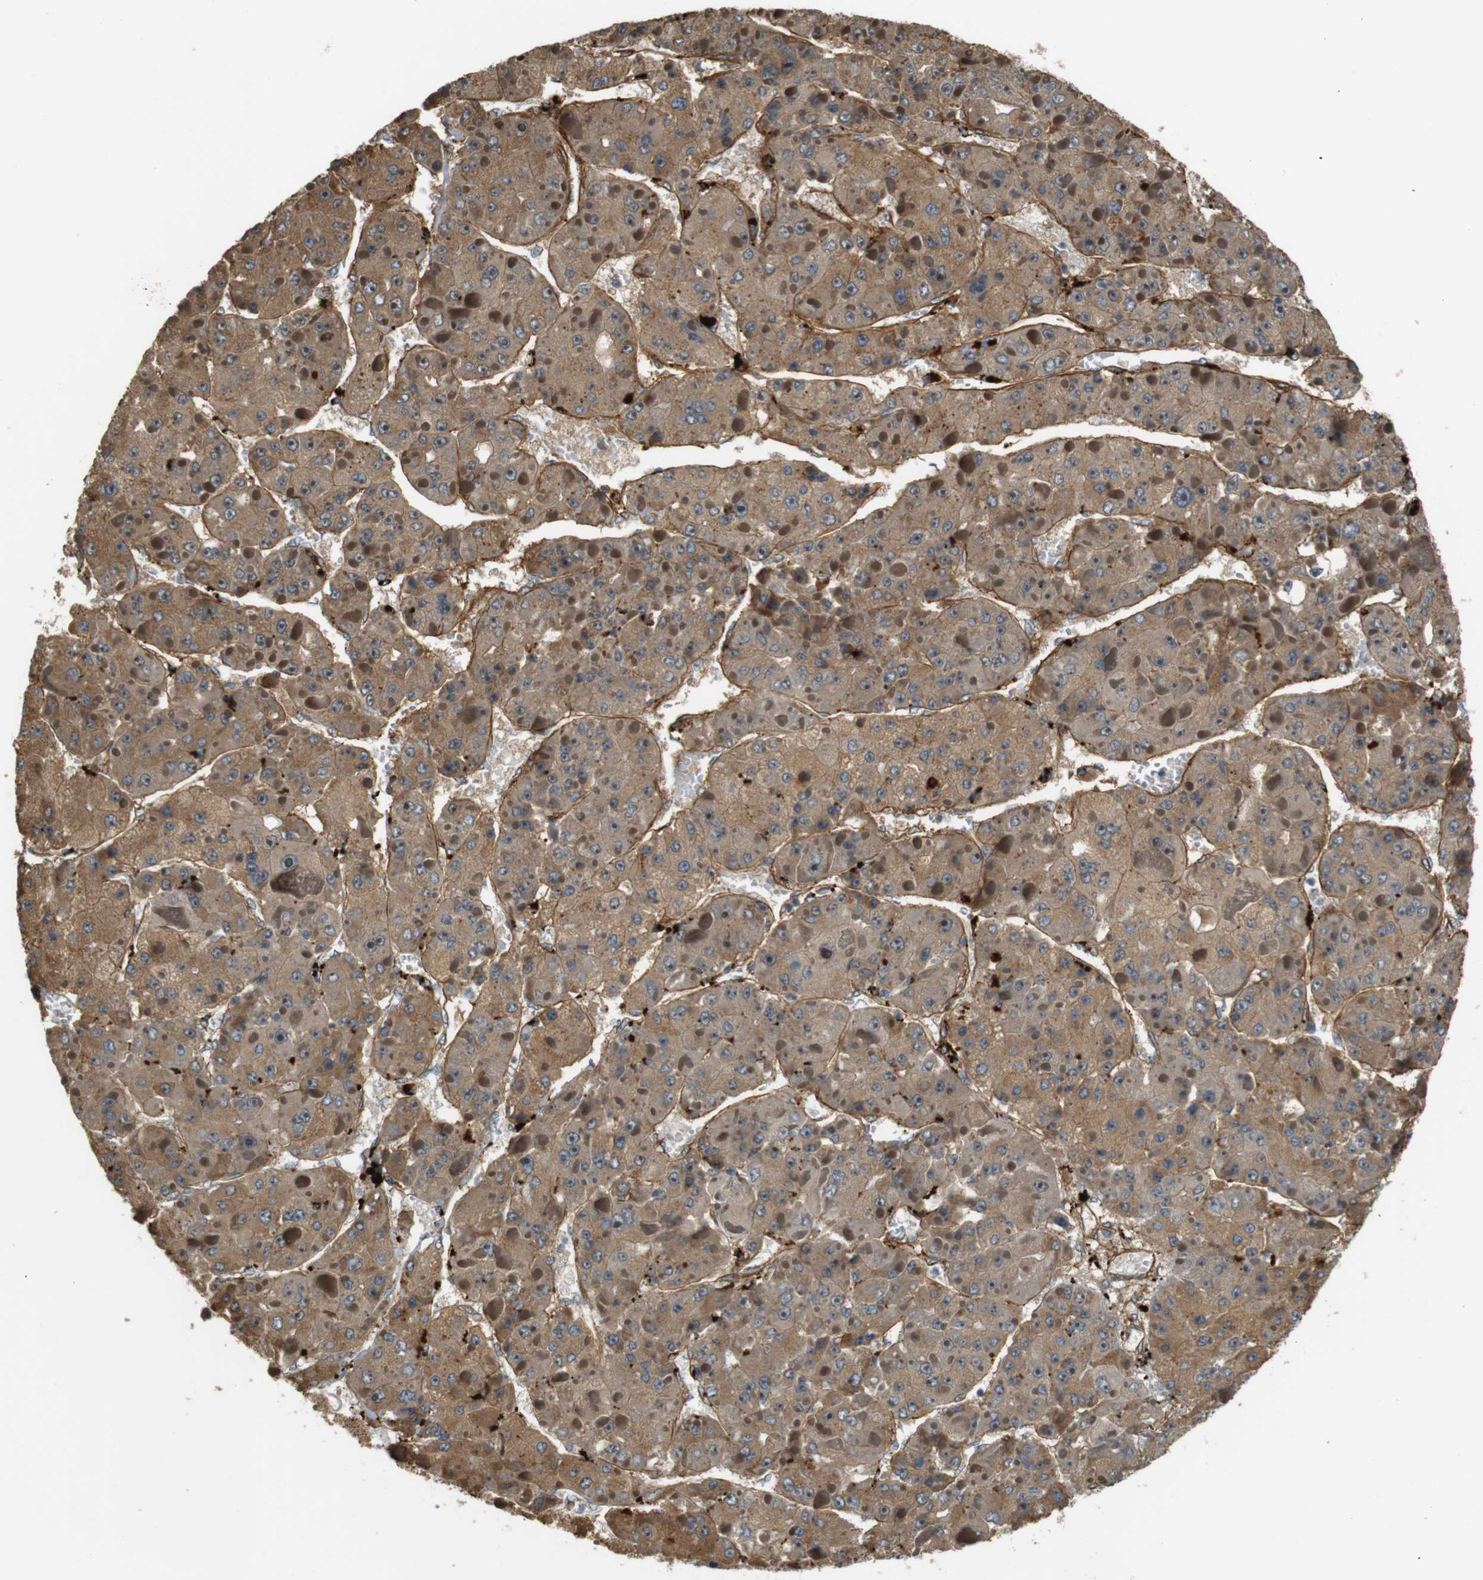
{"staining": {"intensity": "moderate", "quantity": ">75%", "location": "cytoplasmic/membranous"}, "tissue": "liver cancer", "cell_type": "Tumor cells", "image_type": "cancer", "snomed": [{"axis": "morphology", "description": "Carcinoma, Hepatocellular, NOS"}, {"axis": "topography", "description": "Liver"}], "caption": "IHC micrograph of neoplastic tissue: human liver cancer stained using immunohistochemistry demonstrates medium levels of moderate protein expression localized specifically in the cytoplasmic/membranous of tumor cells, appearing as a cytoplasmic/membranous brown color.", "gene": "TSPAN9", "patient": {"sex": "female", "age": 73}}